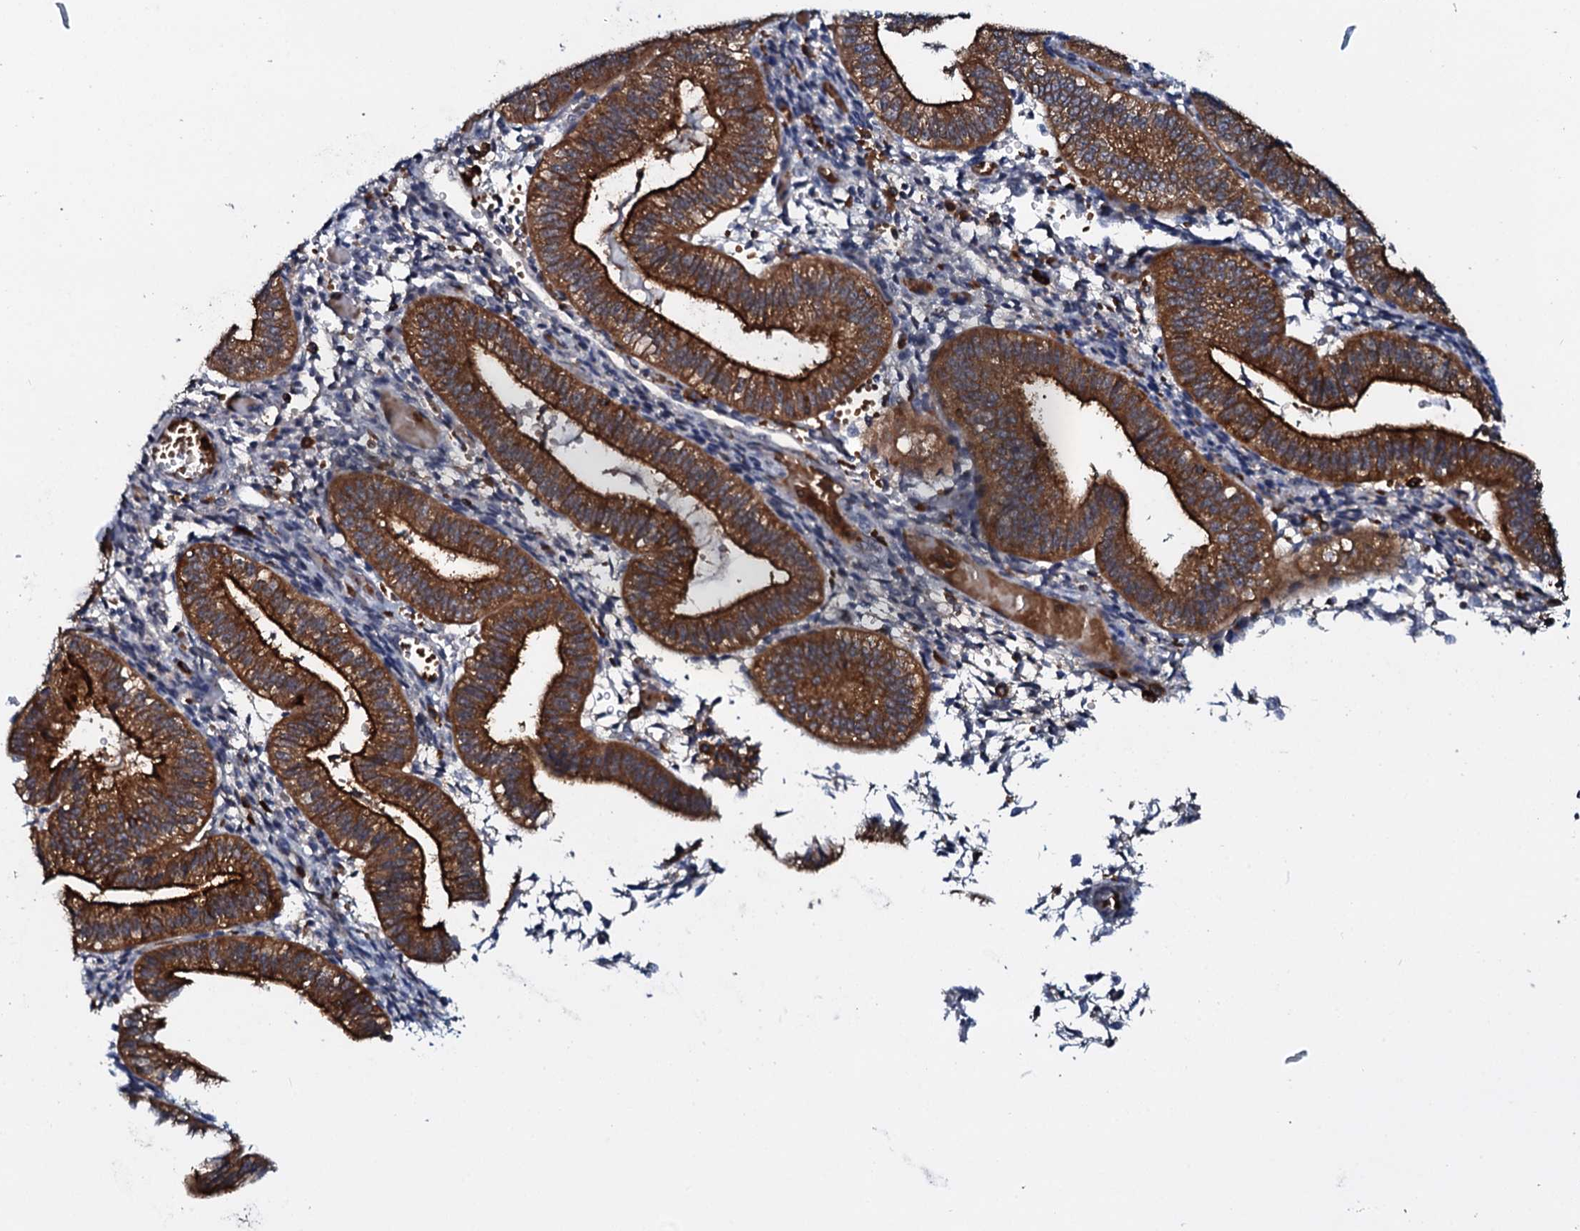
{"staining": {"intensity": "strong", "quantity": "<25%", "location": "cytoplasmic/membranous"}, "tissue": "endometrium", "cell_type": "Cells in endometrial stroma", "image_type": "normal", "snomed": [{"axis": "morphology", "description": "Normal tissue, NOS"}, {"axis": "topography", "description": "Endometrium"}], "caption": "Brown immunohistochemical staining in benign human endometrium demonstrates strong cytoplasmic/membranous staining in approximately <25% of cells in endometrial stroma.", "gene": "VAMP8", "patient": {"sex": "female", "age": 34}}